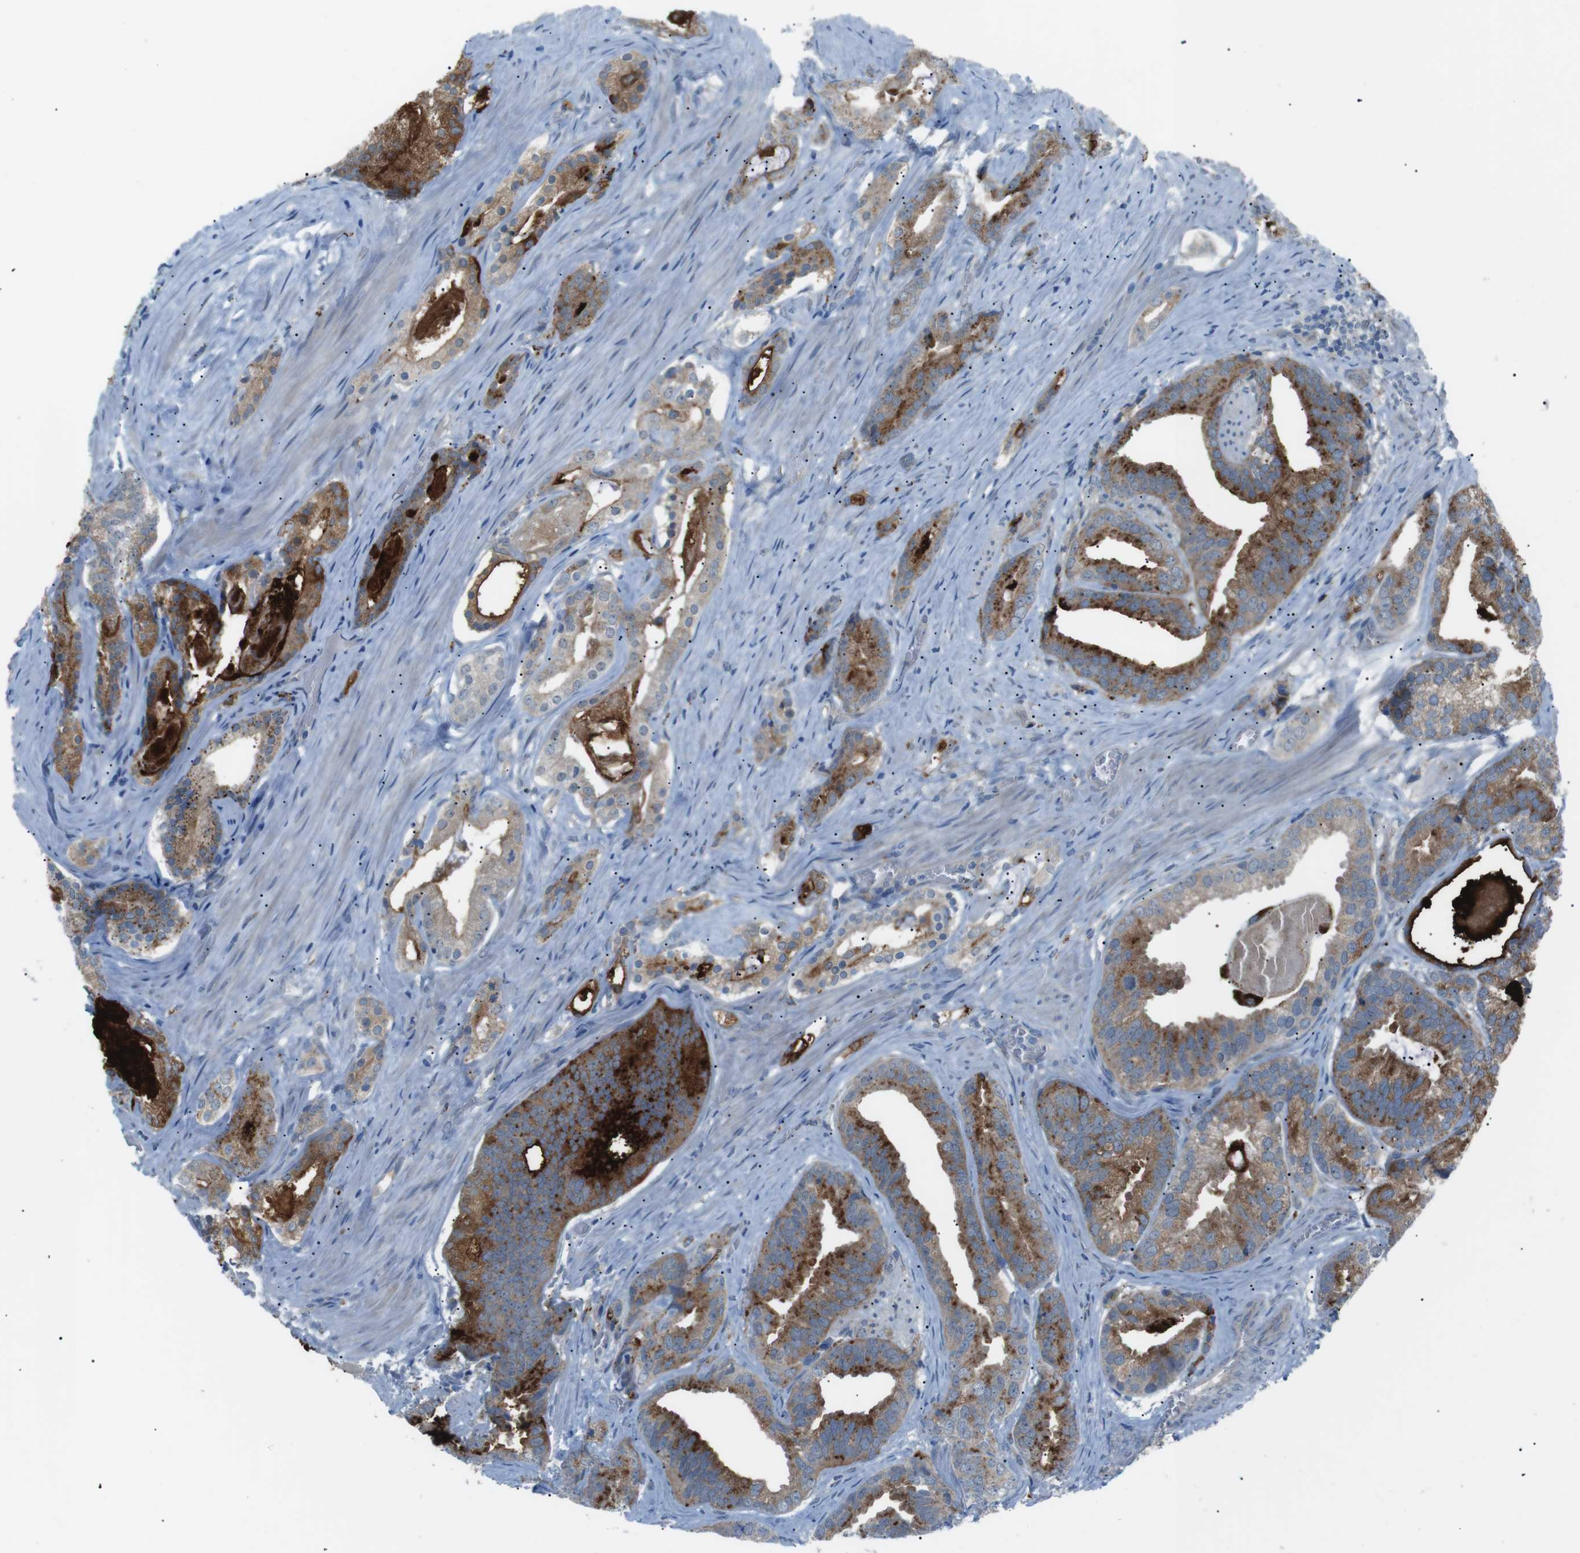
{"staining": {"intensity": "moderate", "quantity": ">75%", "location": "cytoplasmic/membranous"}, "tissue": "prostate cancer", "cell_type": "Tumor cells", "image_type": "cancer", "snomed": [{"axis": "morphology", "description": "Adenocarcinoma, Low grade"}, {"axis": "topography", "description": "Prostate"}], "caption": "Moderate cytoplasmic/membranous expression is appreciated in about >75% of tumor cells in prostate cancer (low-grade adenocarcinoma). Ihc stains the protein in brown and the nuclei are stained blue.", "gene": "B4GALNT2", "patient": {"sex": "male", "age": 59}}